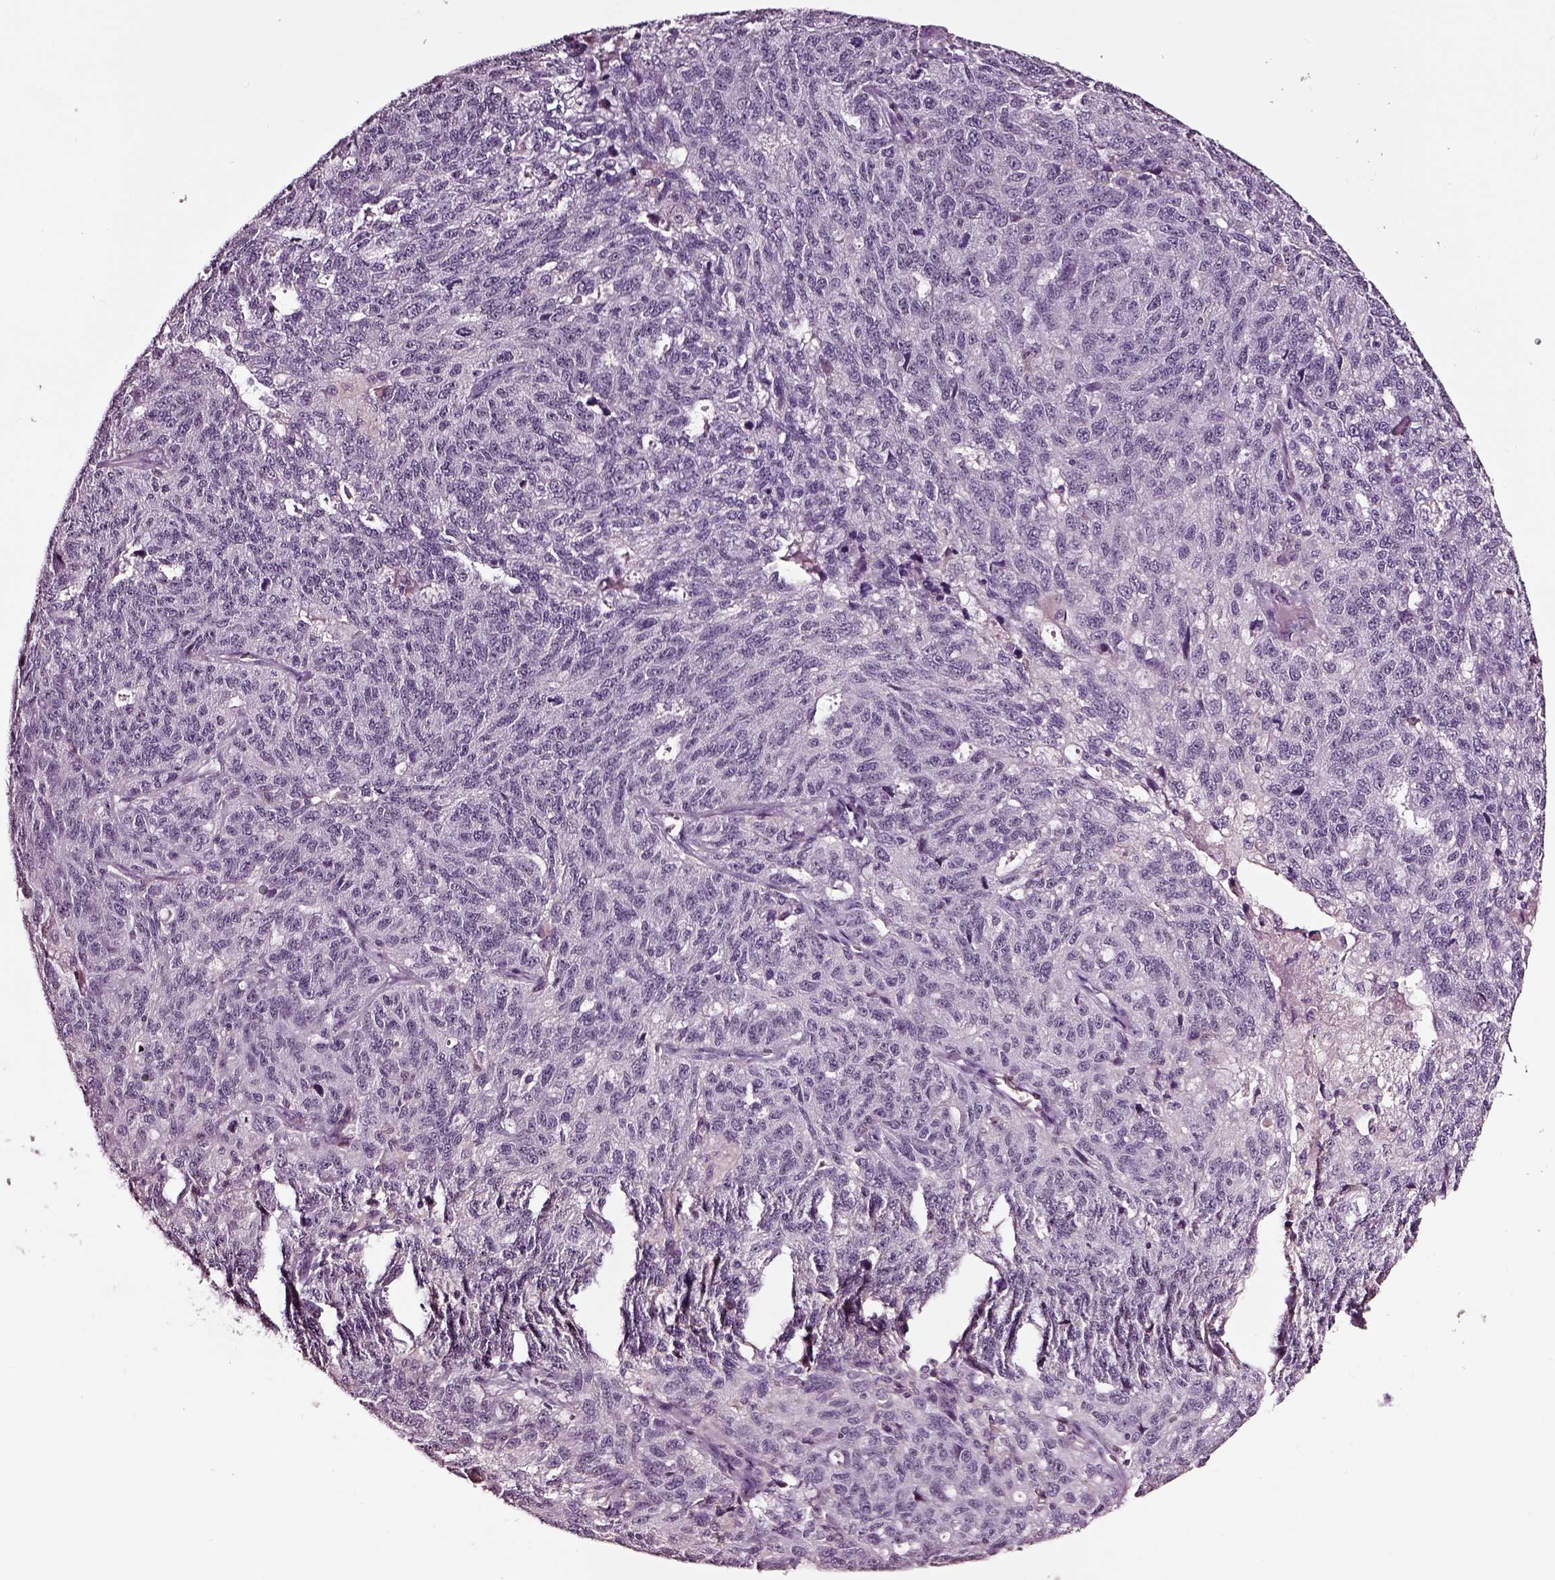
{"staining": {"intensity": "negative", "quantity": "none", "location": "none"}, "tissue": "ovarian cancer", "cell_type": "Tumor cells", "image_type": "cancer", "snomed": [{"axis": "morphology", "description": "Cystadenocarcinoma, serous, NOS"}, {"axis": "topography", "description": "Ovary"}], "caption": "The micrograph exhibits no staining of tumor cells in ovarian cancer (serous cystadenocarcinoma).", "gene": "SOX10", "patient": {"sex": "female", "age": 71}}